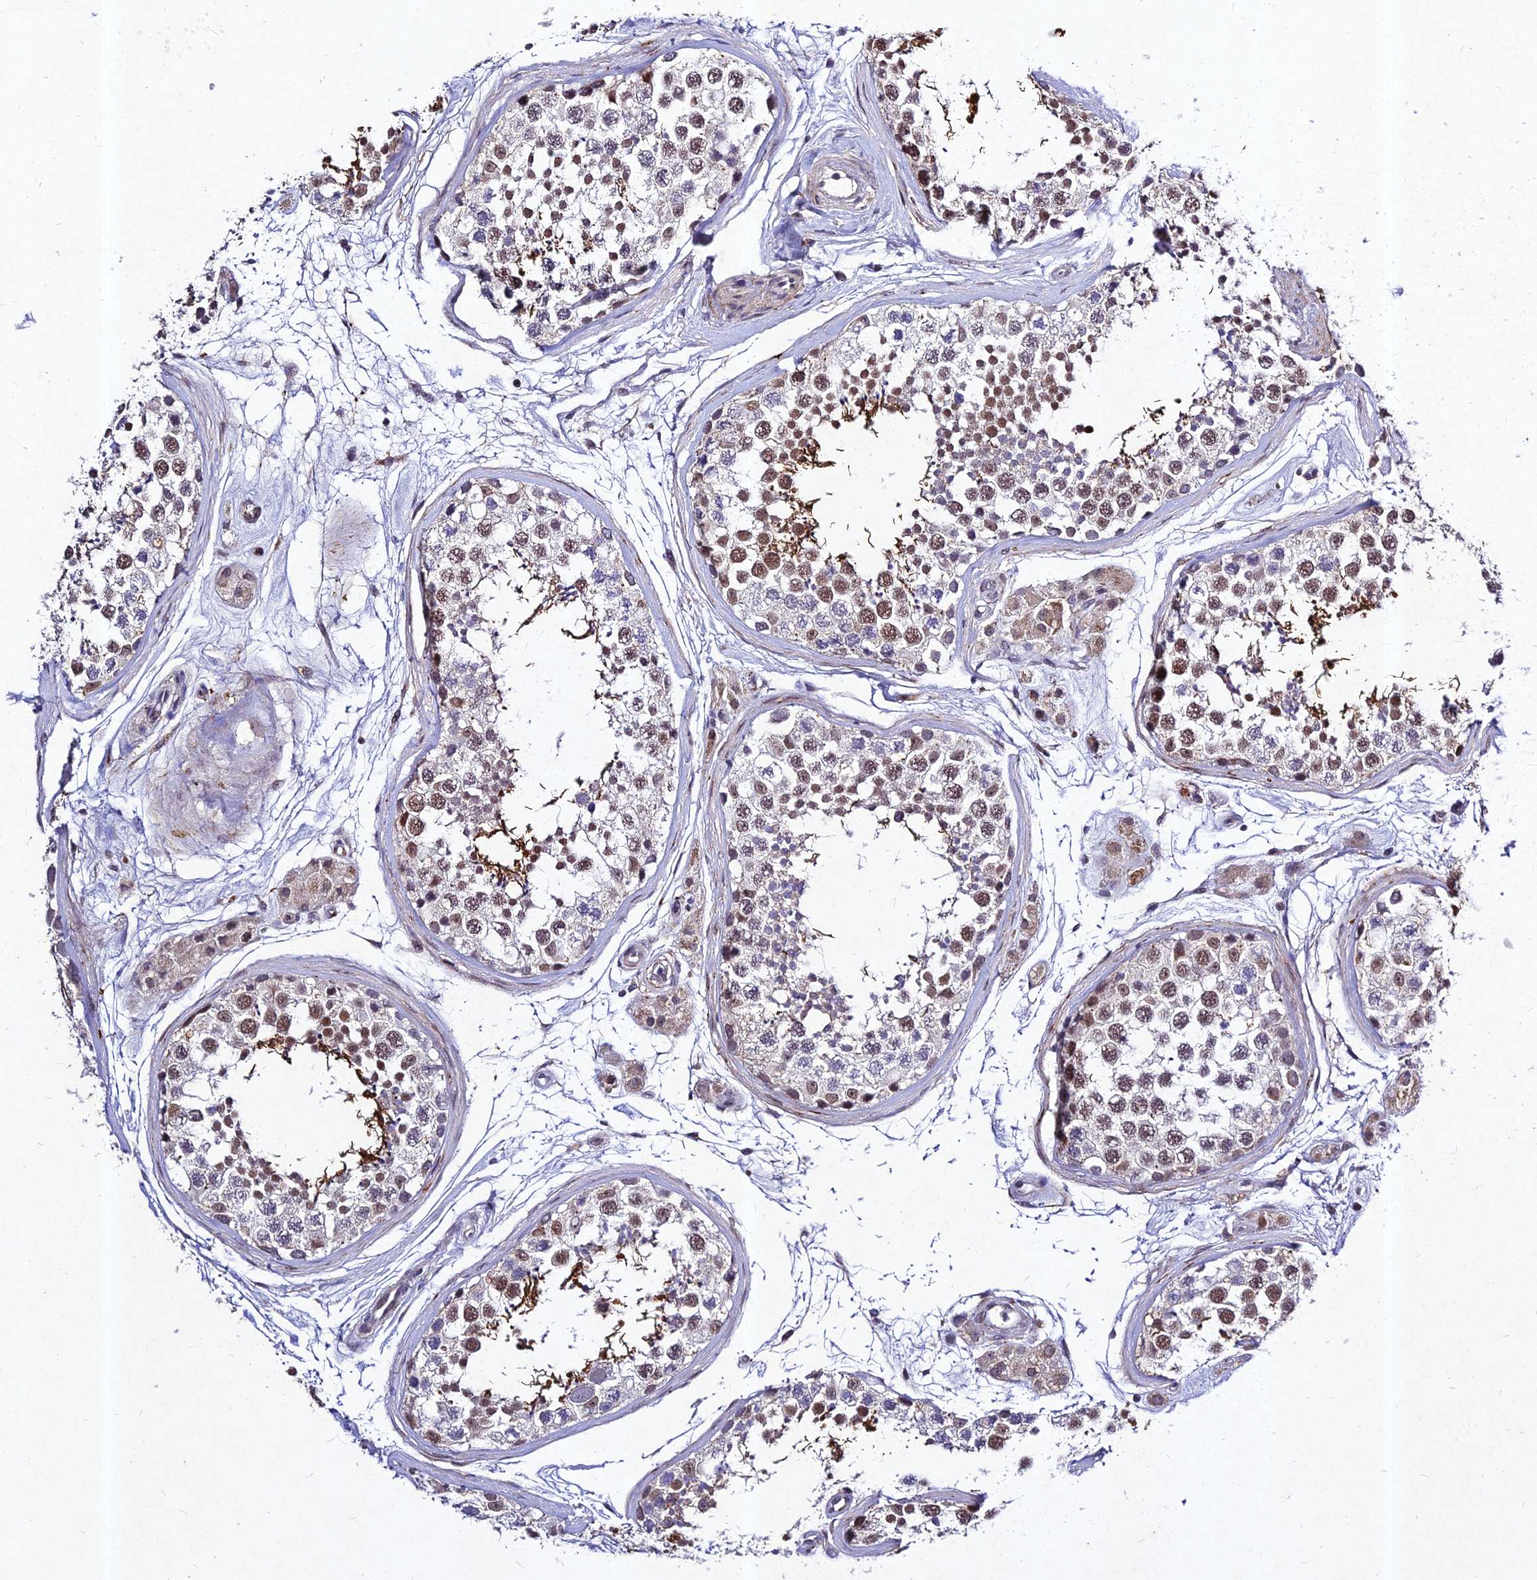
{"staining": {"intensity": "moderate", "quantity": "25%-75%", "location": "cytoplasmic/membranous,nuclear"}, "tissue": "testis", "cell_type": "Cells in seminiferous ducts", "image_type": "normal", "snomed": [{"axis": "morphology", "description": "Normal tissue, NOS"}, {"axis": "topography", "description": "Testis"}], "caption": "Brown immunohistochemical staining in benign human testis displays moderate cytoplasmic/membranous,nuclear staining in approximately 25%-75% of cells in seminiferous ducts. The staining is performed using DAB brown chromogen to label protein expression. The nuclei are counter-stained blue using hematoxylin.", "gene": "RAVER1", "patient": {"sex": "male", "age": 56}}